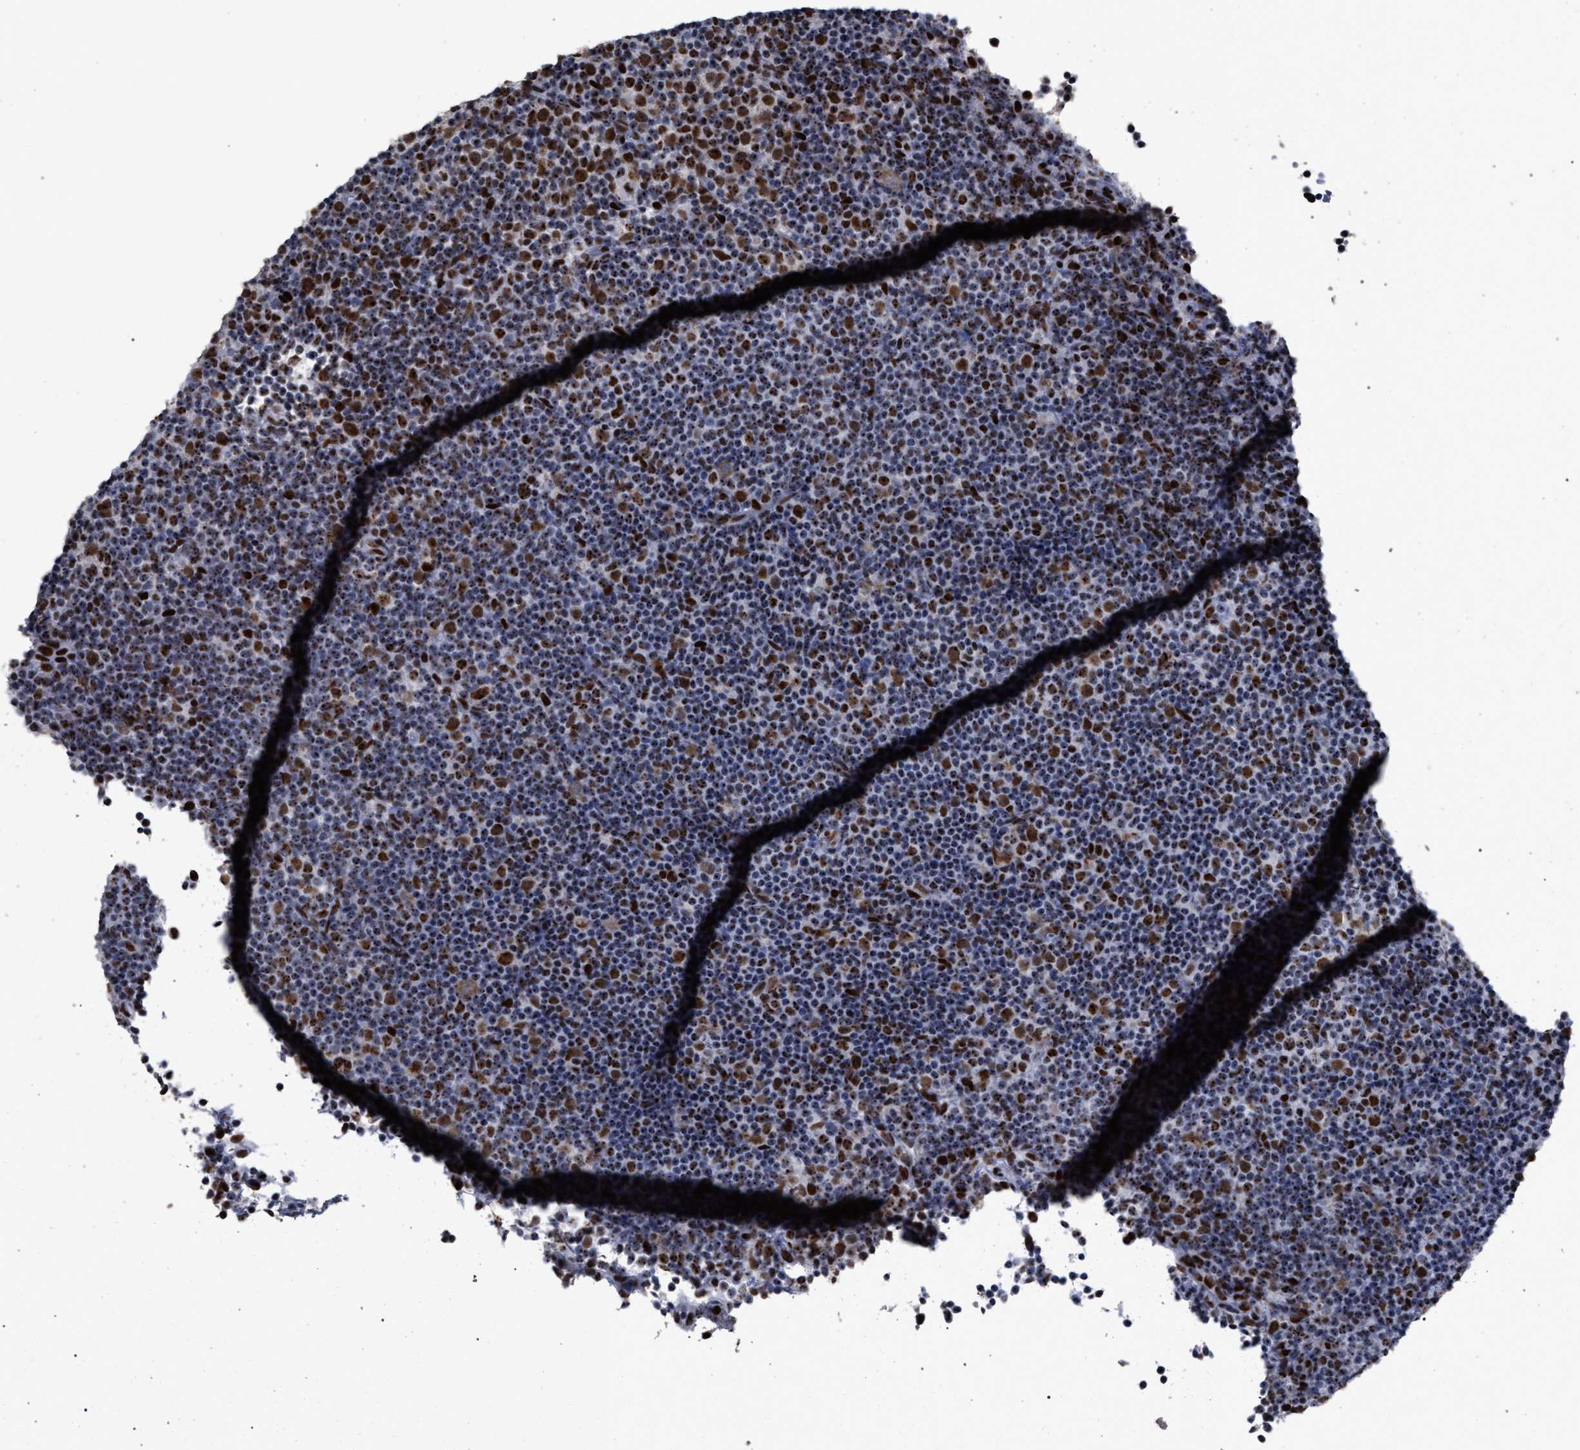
{"staining": {"intensity": "moderate", "quantity": "25%-75%", "location": "nuclear"}, "tissue": "lymphoma", "cell_type": "Tumor cells", "image_type": "cancer", "snomed": [{"axis": "morphology", "description": "Malignant lymphoma, non-Hodgkin's type, Low grade"}, {"axis": "topography", "description": "Lymph node"}], "caption": "Moderate nuclear protein staining is identified in about 25%-75% of tumor cells in lymphoma. The staining is performed using DAB (3,3'-diaminobenzidine) brown chromogen to label protein expression. The nuclei are counter-stained blue using hematoxylin.", "gene": "TP53BP1", "patient": {"sex": "female", "age": 67}}